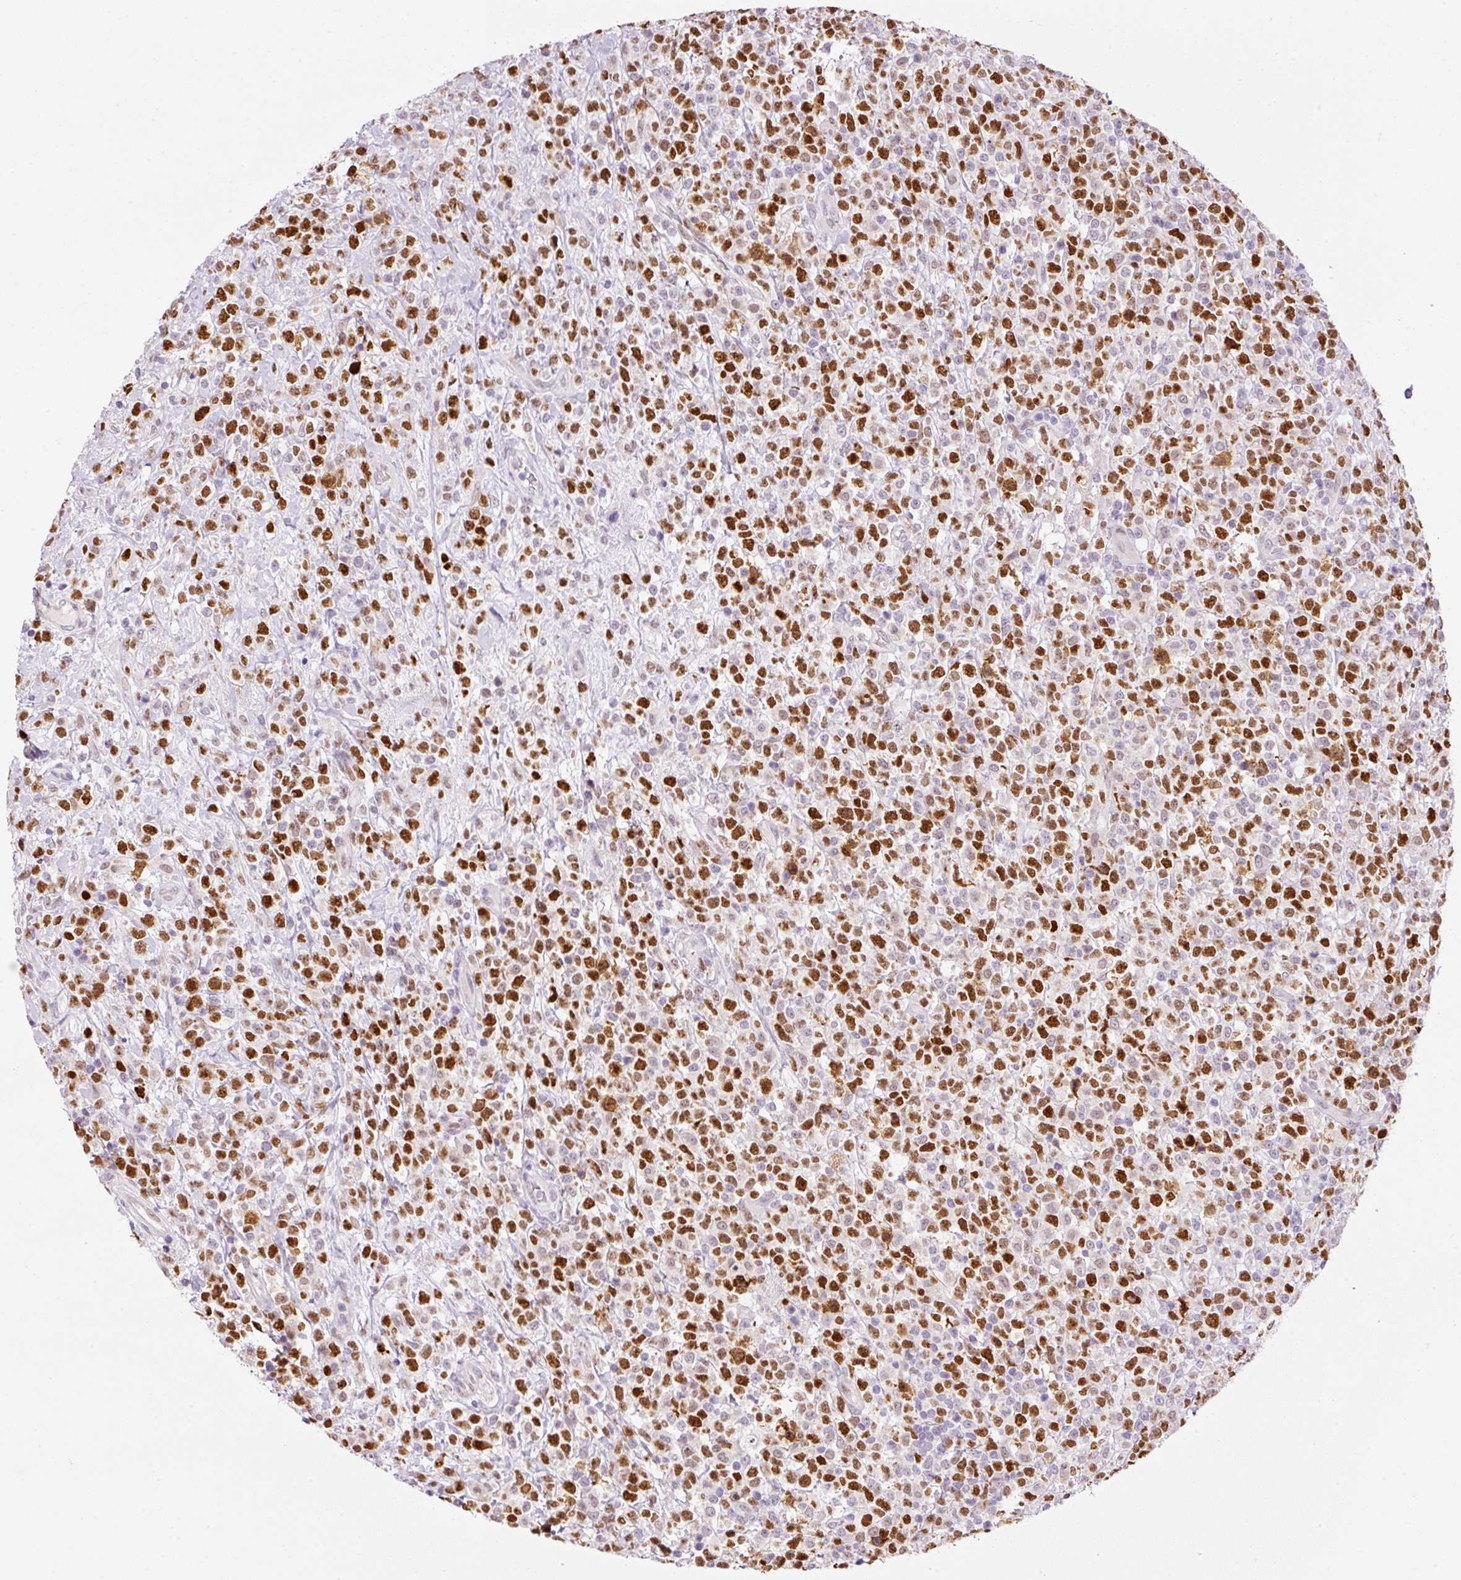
{"staining": {"intensity": "strong", "quantity": ">75%", "location": "nuclear"}, "tissue": "lymphoma", "cell_type": "Tumor cells", "image_type": "cancer", "snomed": [{"axis": "morphology", "description": "Malignant lymphoma, non-Hodgkin's type, High grade"}, {"axis": "topography", "description": "Colon"}], "caption": "Immunohistochemical staining of human malignant lymphoma, non-Hodgkin's type (high-grade) displays high levels of strong nuclear protein expression in about >75% of tumor cells.", "gene": "KPNA2", "patient": {"sex": "female", "age": 53}}